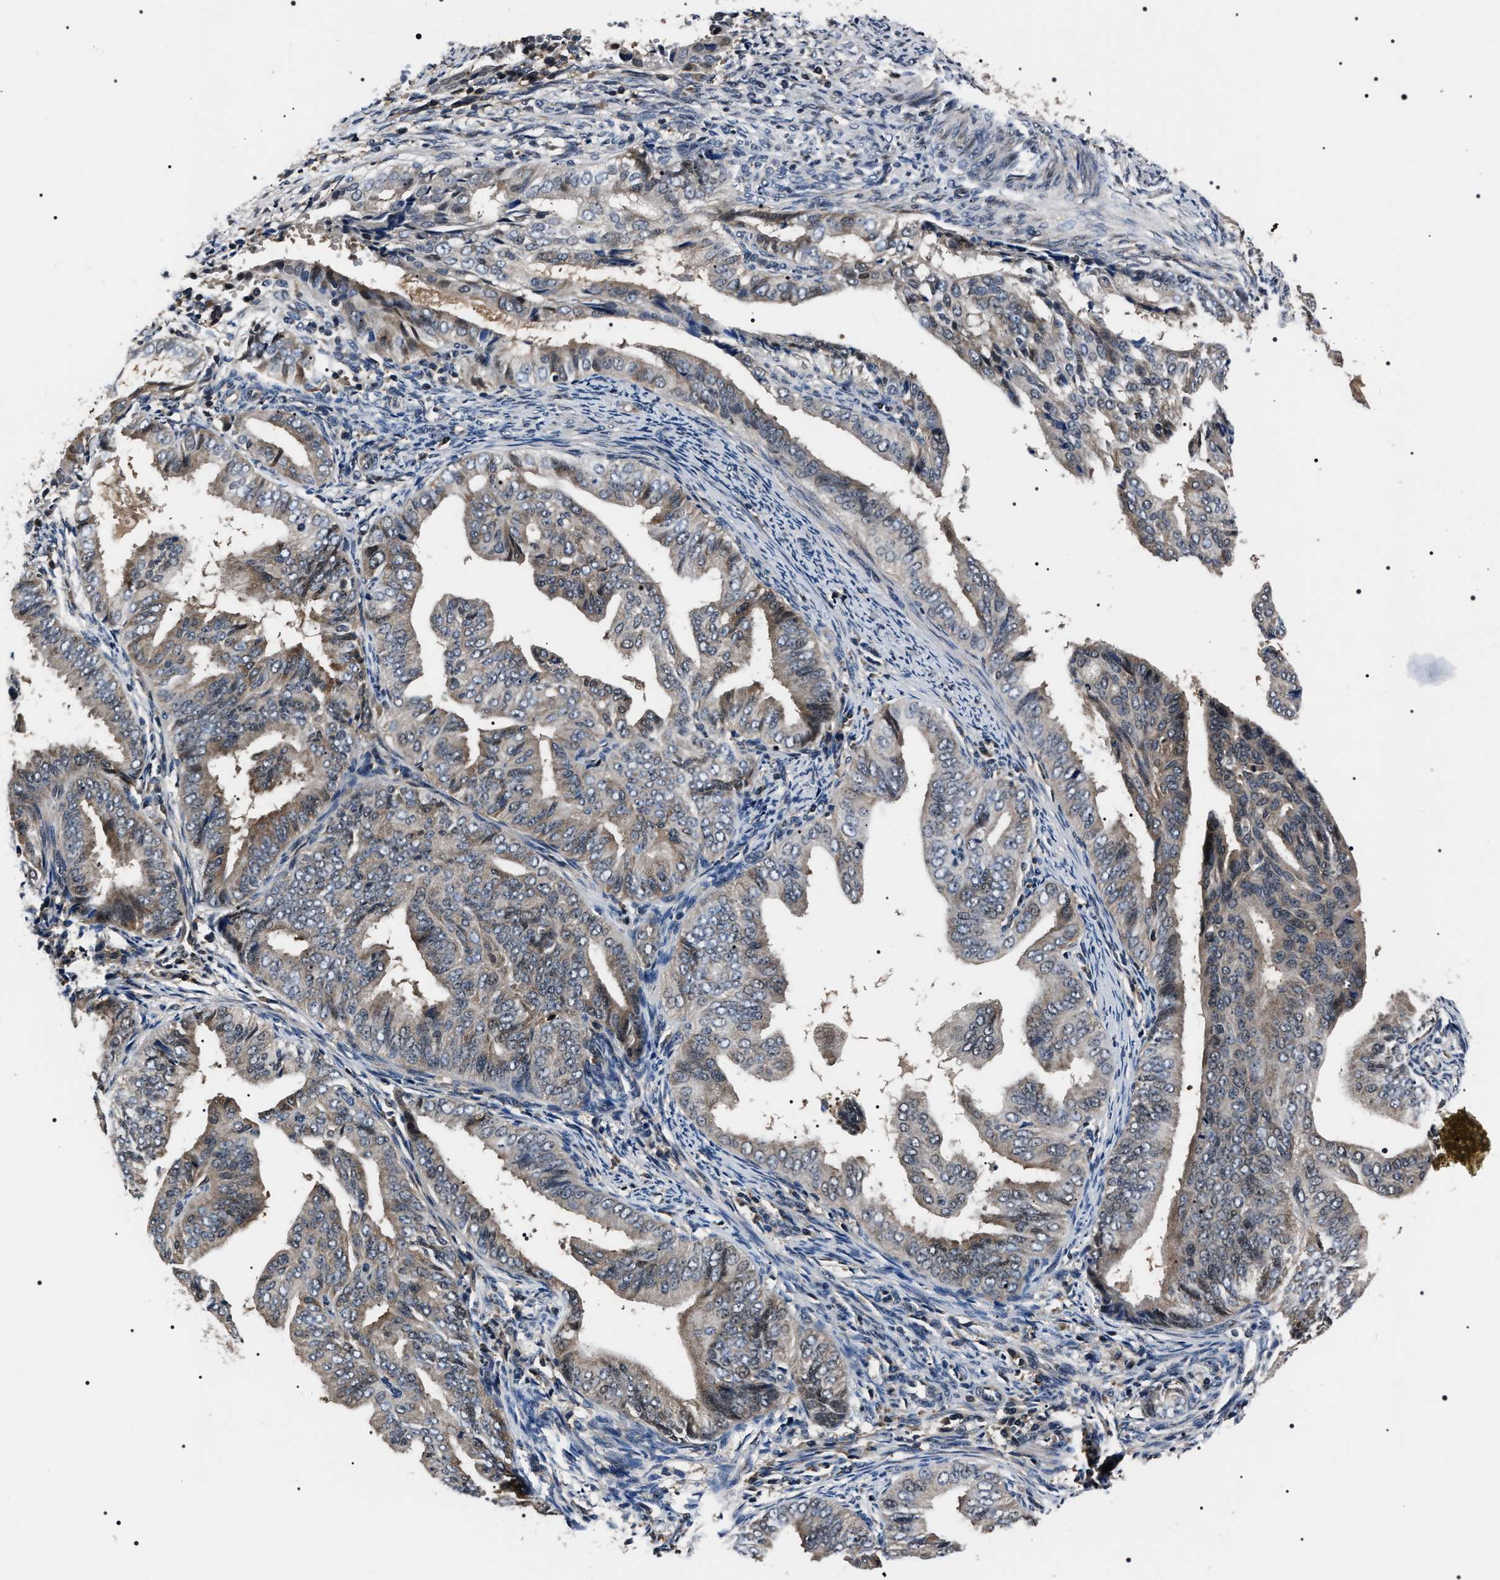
{"staining": {"intensity": "weak", "quantity": "25%-75%", "location": "cytoplasmic/membranous"}, "tissue": "endometrial cancer", "cell_type": "Tumor cells", "image_type": "cancer", "snomed": [{"axis": "morphology", "description": "Adenocarcinoma, NOS"}, {"axis": "topography", "description": "Endometrium"}], "caption": "An image of adenocarcinoma (endometrial) stained for a protein exhibits weak cytoplasmic/membranous brown staining in tumor cells.", "gene": "SIPA1", "patient": {"sex": "female", "age": 58}}